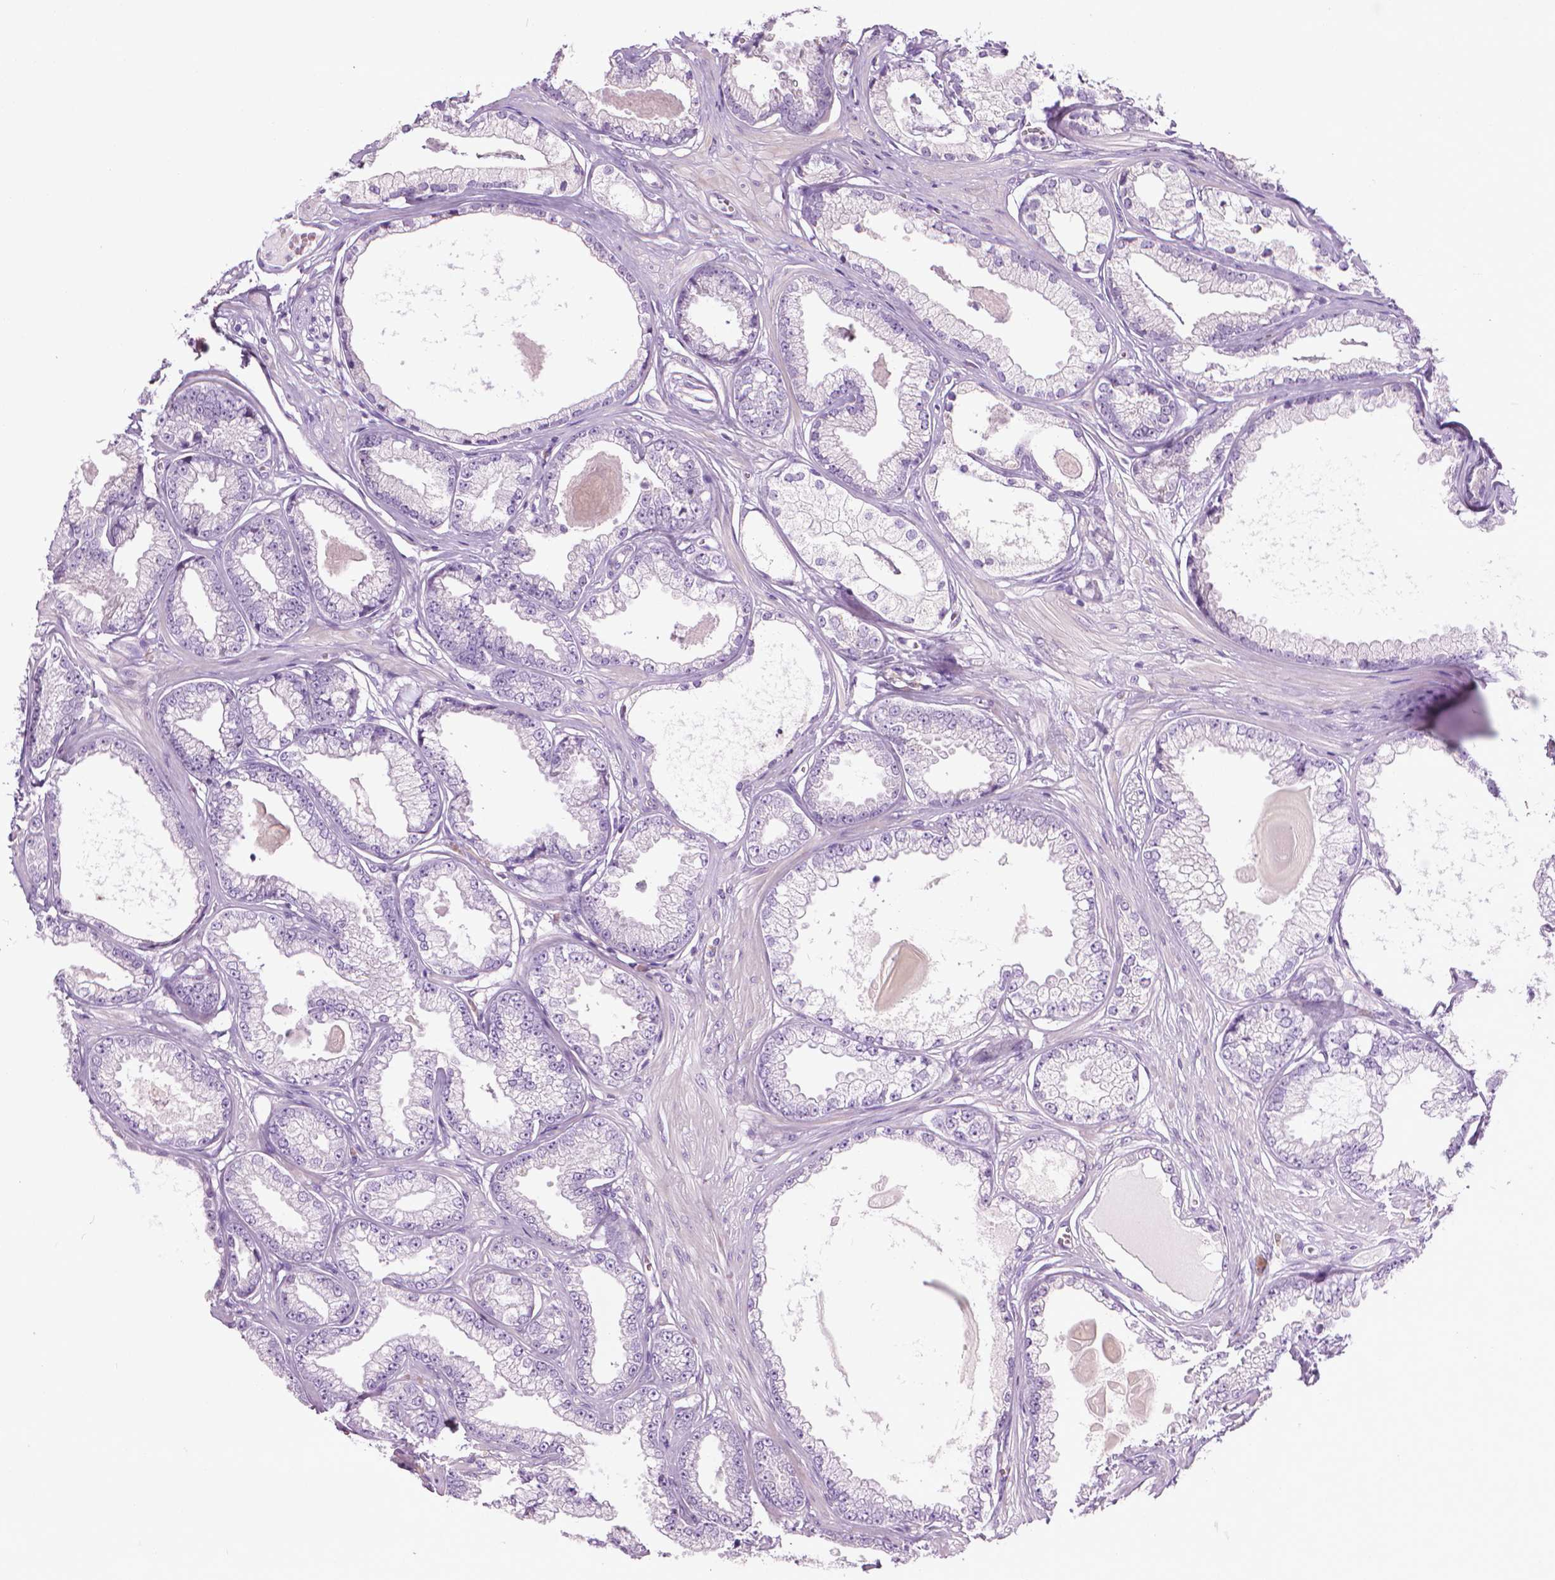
{"staining": {"intensity": "negative", "quantity": "none", "location": "none"}, "tissue": "prostate cancer", "cell_type": "Tumor cells", "image_type": "cancer", "snomed": [{"axis": "morphology", "description": "Adenocarcinoma, Low grade"}, {"axis": "topography", "description": "Prostate"}], "caption": "A histopathology image of human prostate low-grade adenocarcinoma is negative for staining in tumor cells.", "gene": "DNAI7", "patient": {"sex": "male", "age": 64}}